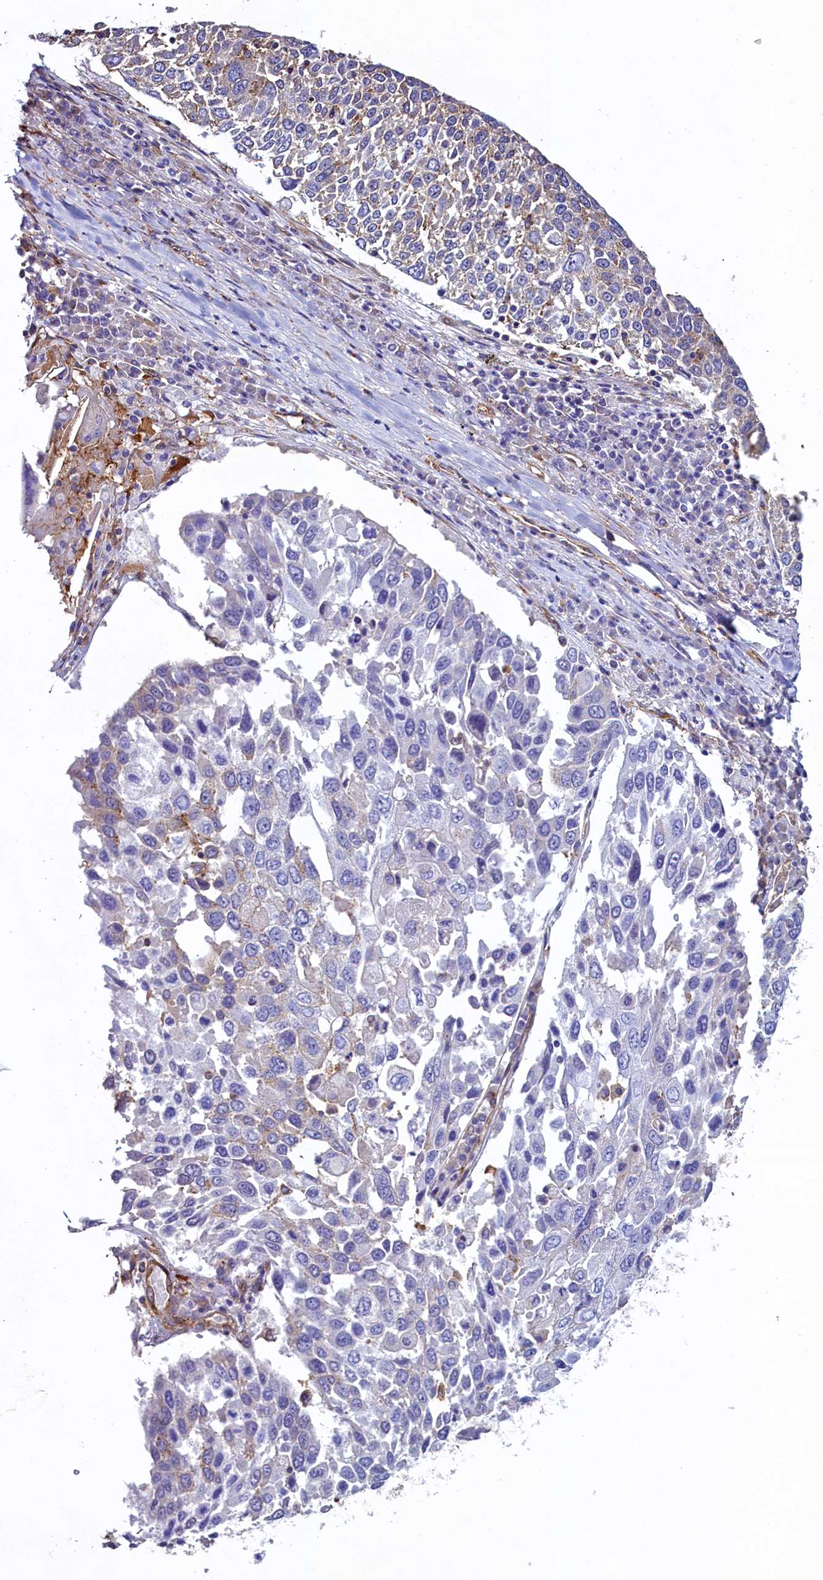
{"staining": {"intensity": "weak", "quantity": "<25%", "location": "cytoplasmic/membranous"}, "tissue": "lung cancer", "cell_type": "Tumor cells", "image_type": "cancer", "snomed": [{"axis": "morphology", "description": "Squamous cell carcinoma, NOS"}, {"axis": "topography", "description": "Lung"}], "caption": "There is no significant positivity in tumor cells of squamous cell carcinoma (lung). (DAB immunohistochemistry with hematoxylin counter stain).", "gene": "GPR21", "patient": {"sex": "male", "age": 65}}